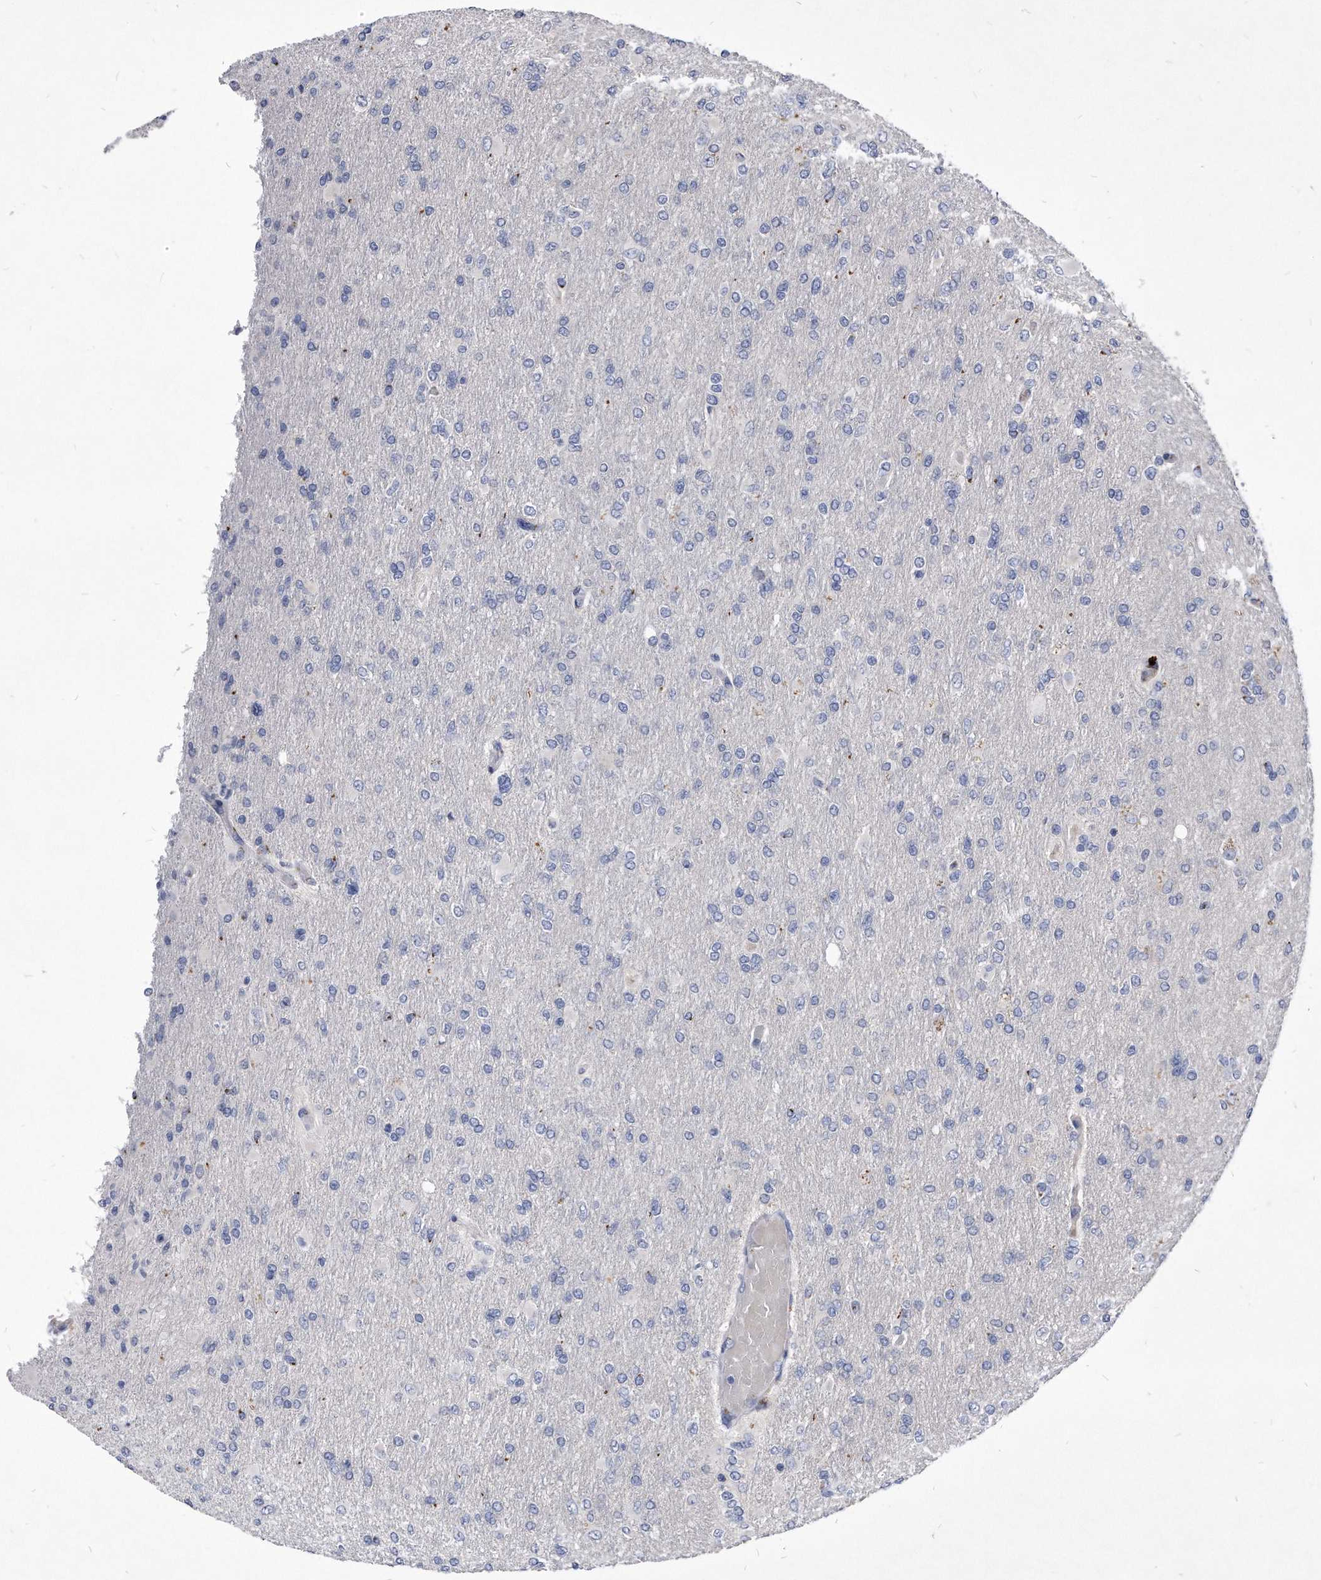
{"staining": {"intensity": "negative", "quantity": "none", "location": "none"}, "tissue": "glioma", "cell_type": "Tumor cells", "image_type": "cancer", "snomed": [{"axis": "morphology", "description": "Glioma, malignant, High grade"}, {"axis": "topography", "description": "Cerebral cortex"}], "caption": "Immunohistochemistry of human glioma shows no positivity in tumor cells.", "gene": "MGAT4A", "patient": {"sex": "female", "age": 36}}